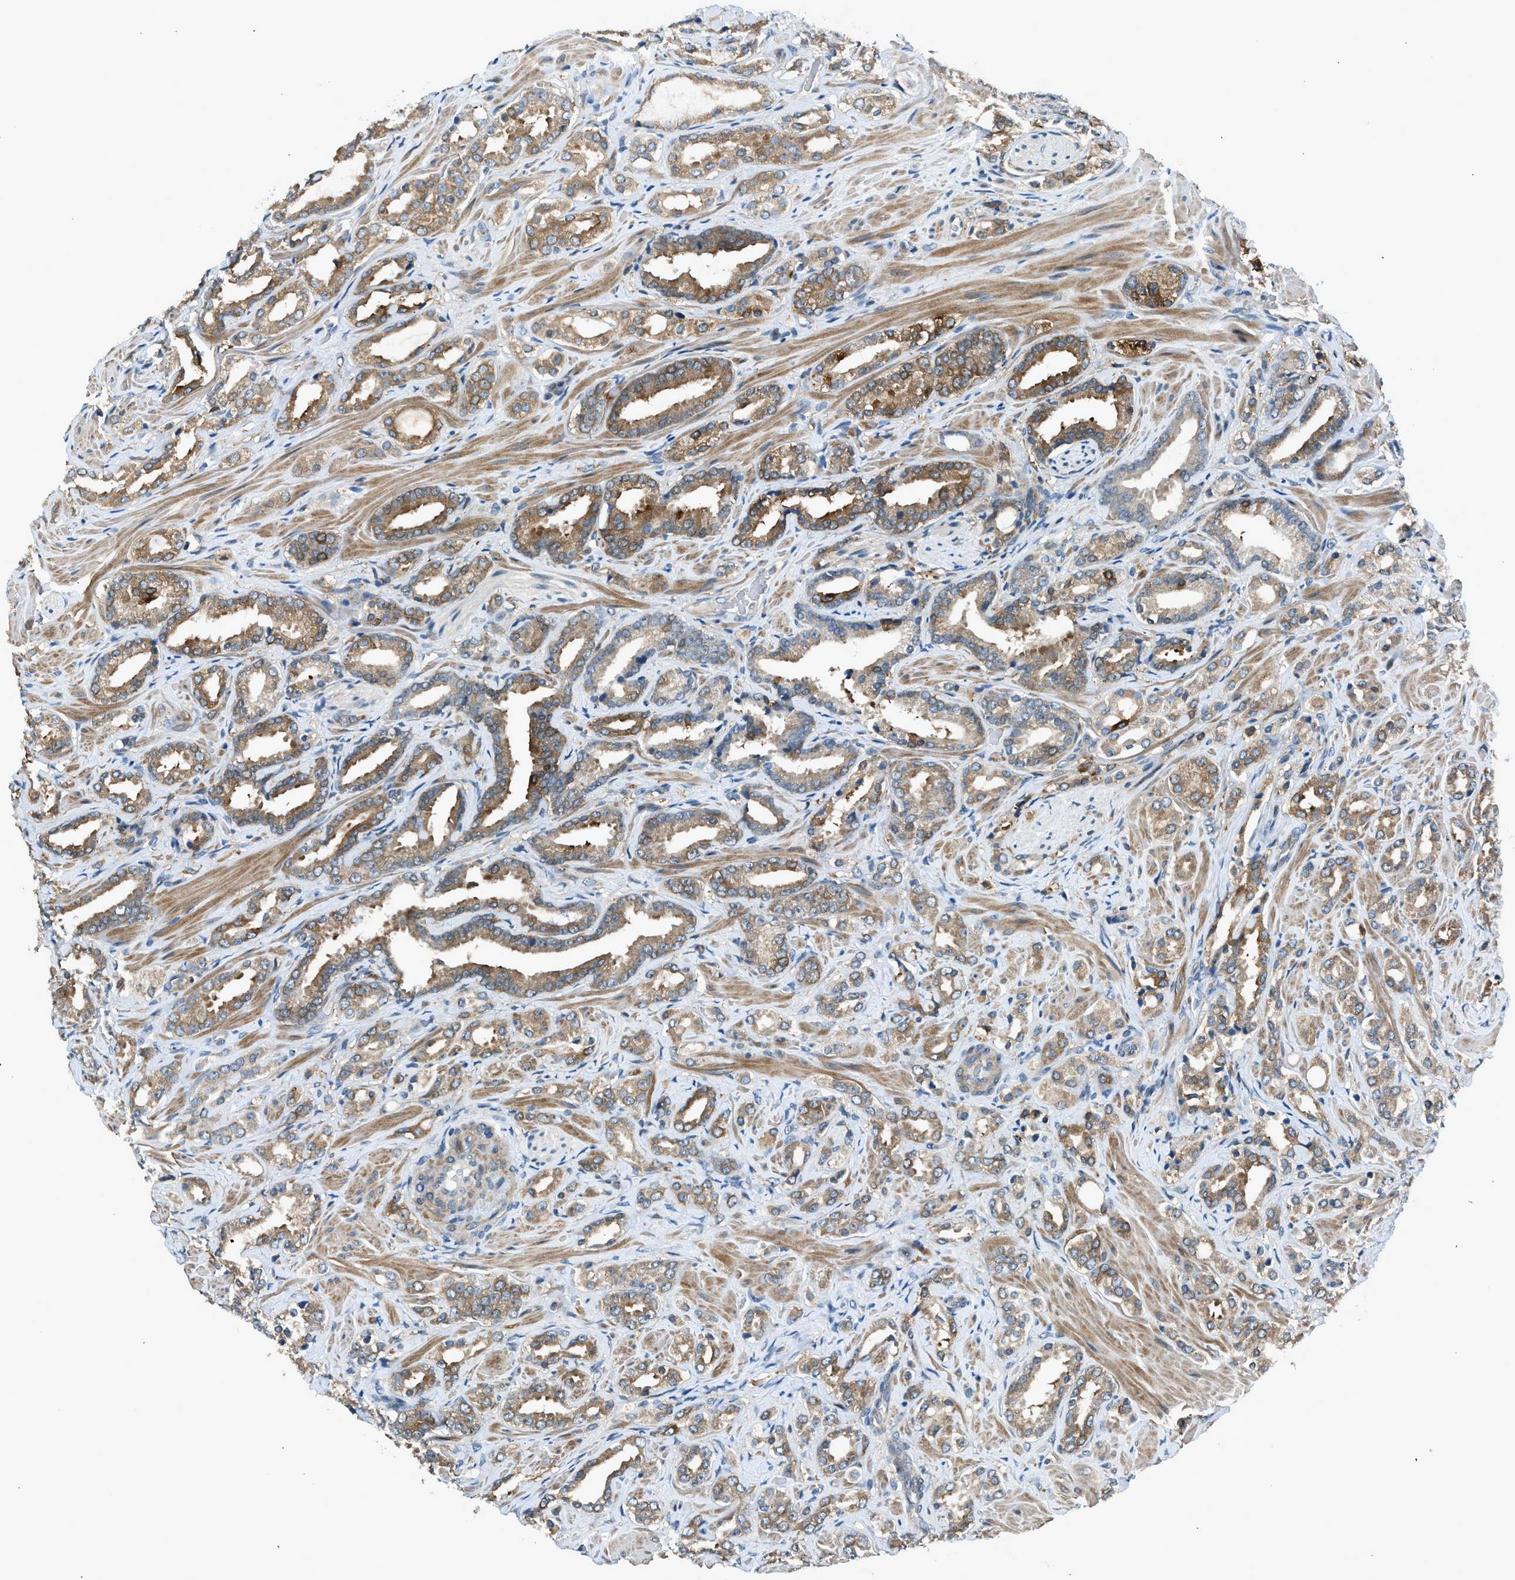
{"staining": {"intensity": "moderate", "quantity": ">75%", "location": "cytoplasmic/membranous"}, "tissue": "prostate cancer", "cell_type": "Tumor cells", "image_type": "cancer", "snomed": [{"axis": "morphology", "description": "Adenocarcinoma, High grade"}, {"axis": "topography", "description": "Prostate"}], "caption": "Human prostate cancer stained with a protein marker shows moderate staining in tumor cells.", "gene": "LMLN", "patient": {"sex": "male", "age": 64}}